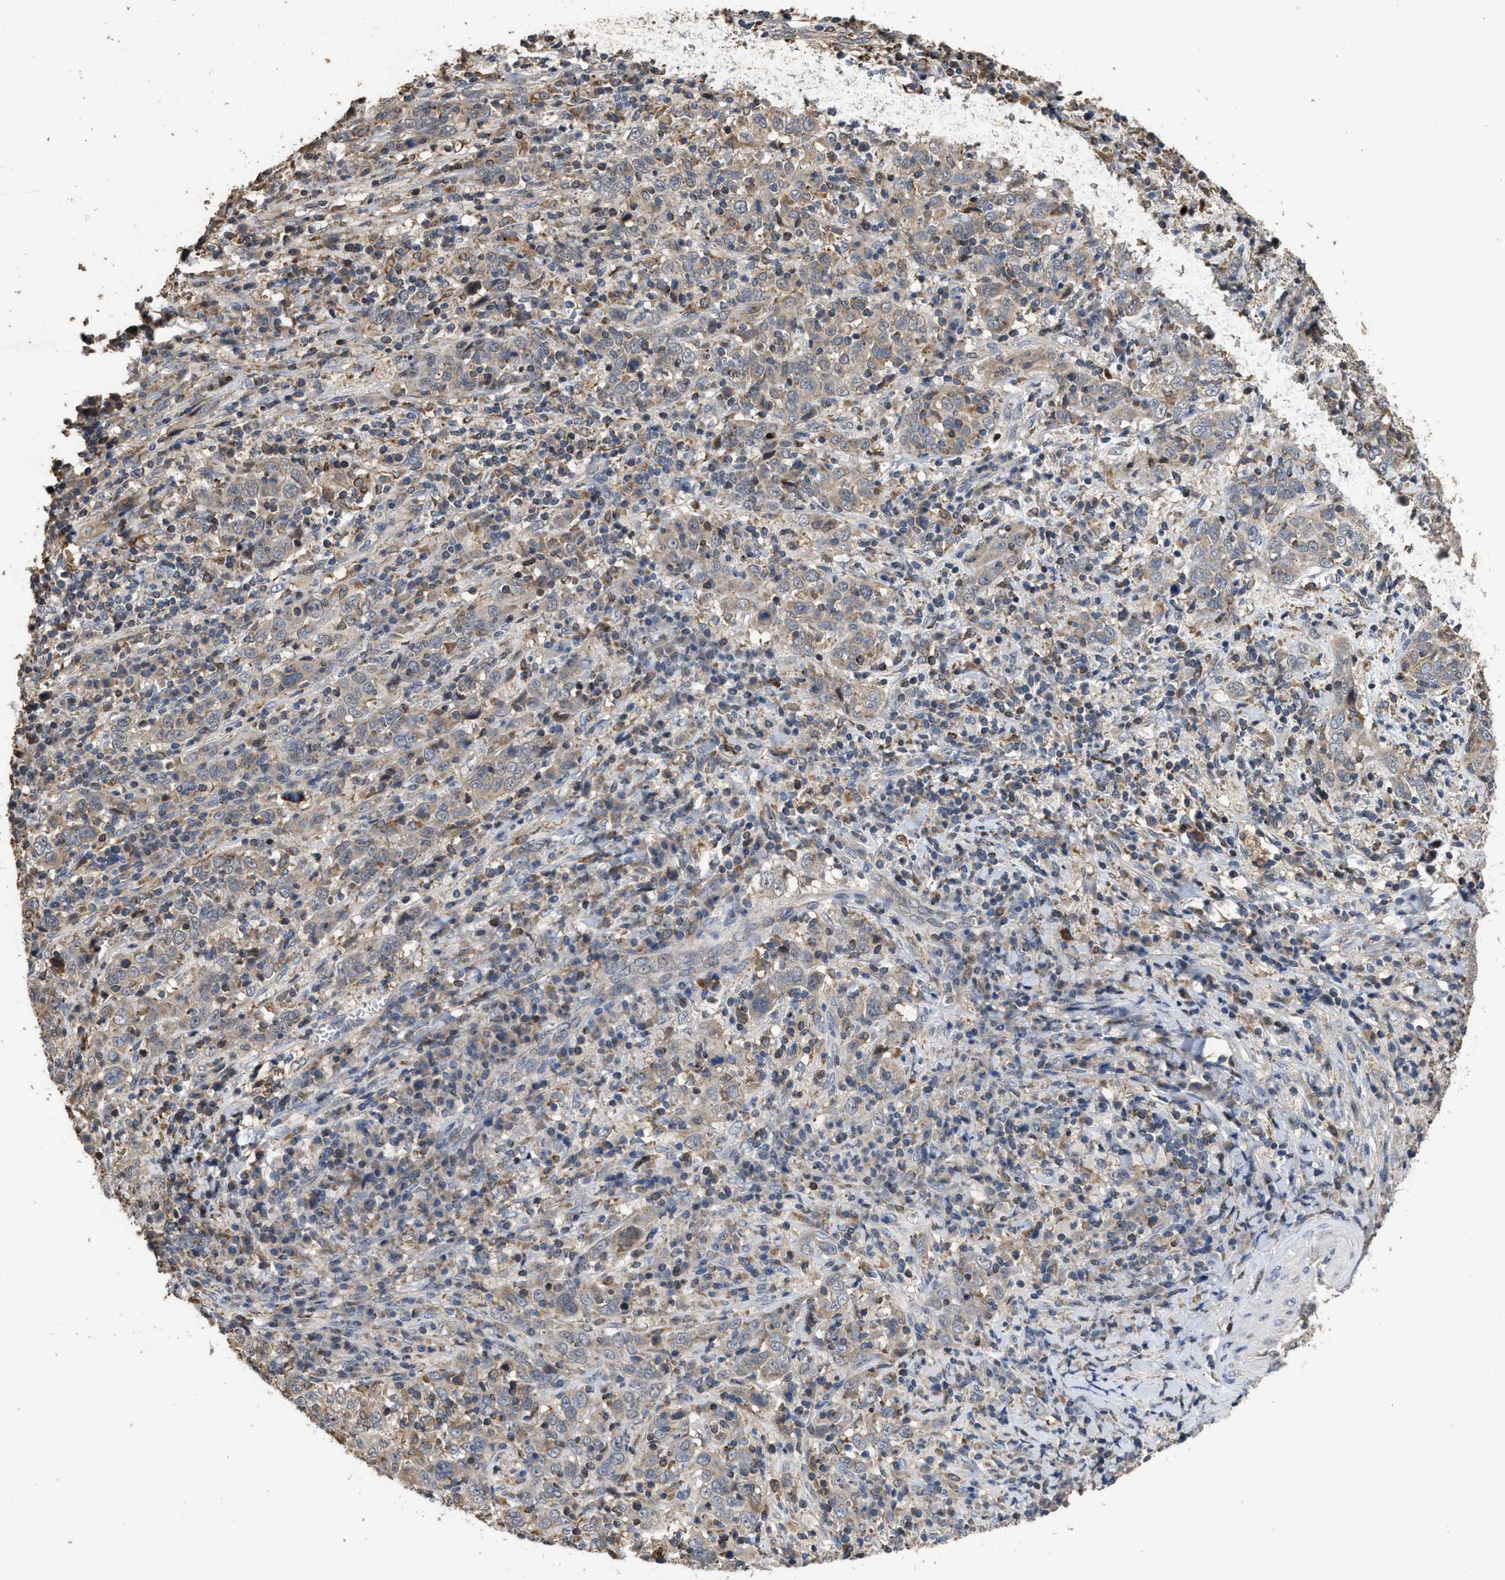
{"staining": {"intensity": "moderate", "quantity": "25%-75%", "location": "cytoplasmic/membranous"}, "tissue": "cervical cancer", "cell_type": "Tumor cells", "image_type": "cancer", "snomed": [{"axis": "morphology", "description": "Squamous cell carcinoma, NOS"}, {"axis": "topography", "description": "Cervix"}], "caption": "Protein expression analysis of human cervical cancer (squamous cell carcinoma) reveals moderate cytoplasmic/membranous expression in approximately 25%-75% of tumor cells.", "gene": "TDRKH", "patient": {"sex": "female", "age": 46}}